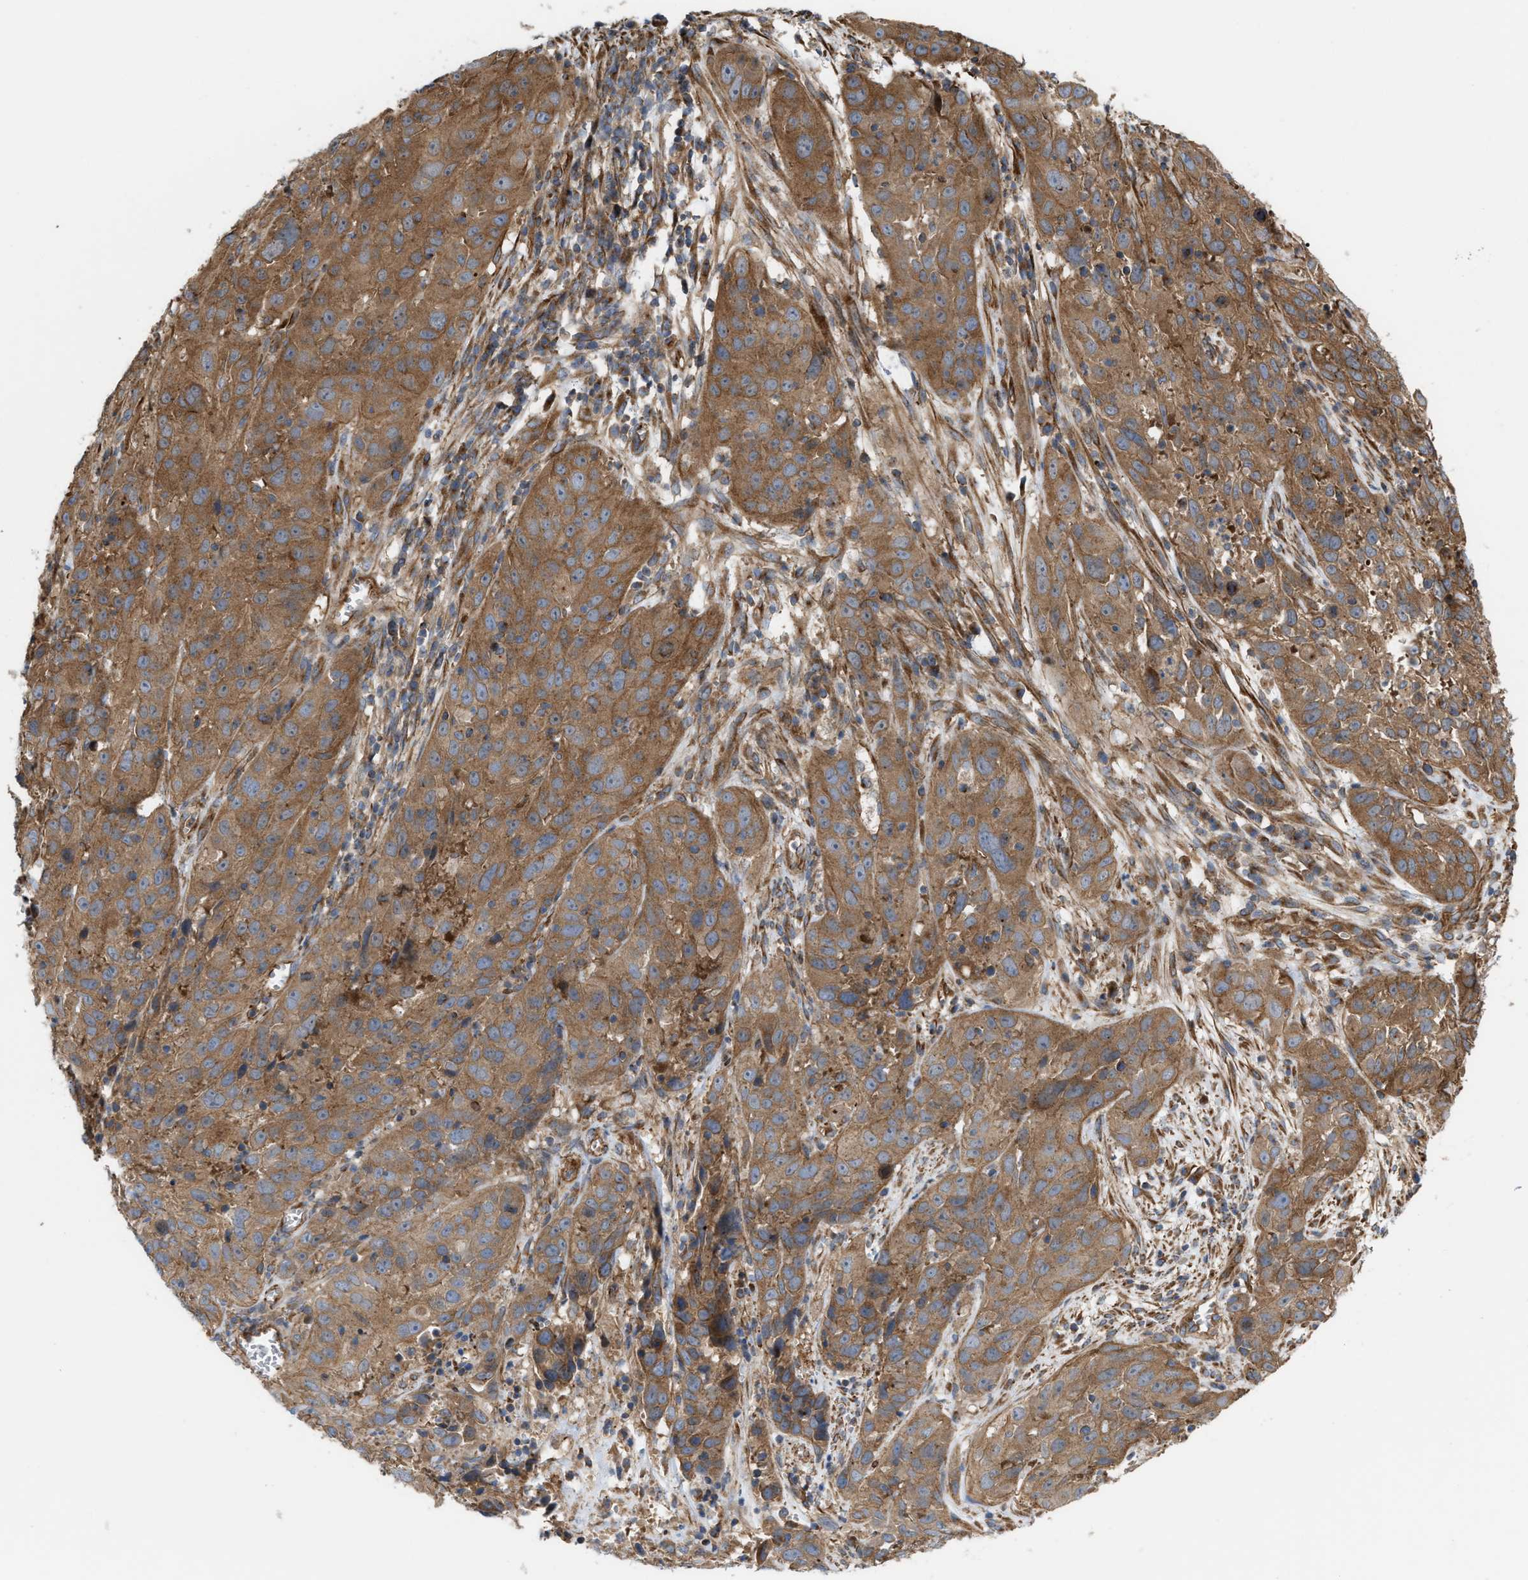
{"staining": {"intensity": "moderate", "quantity": ">75%", "location": "cytoplasmic/membranous"}, "tissue": "cervical cancer", "cell_type": "Tumor cells", "image_type": "cancer", "snomed": [{"axis": "morphology", "description": "Squamous cell carcinoma, NOS"}, {"axis": "topography", "description": "Cervix"}], "caption": "Cervical cancer stained for a protein (brown) demonstrates moderate cytoplasmic/membranous positive staining in about >75% of tumor cells.", "gene": "EPS15L1", "patient": {"sex": "female", "age": 32}}